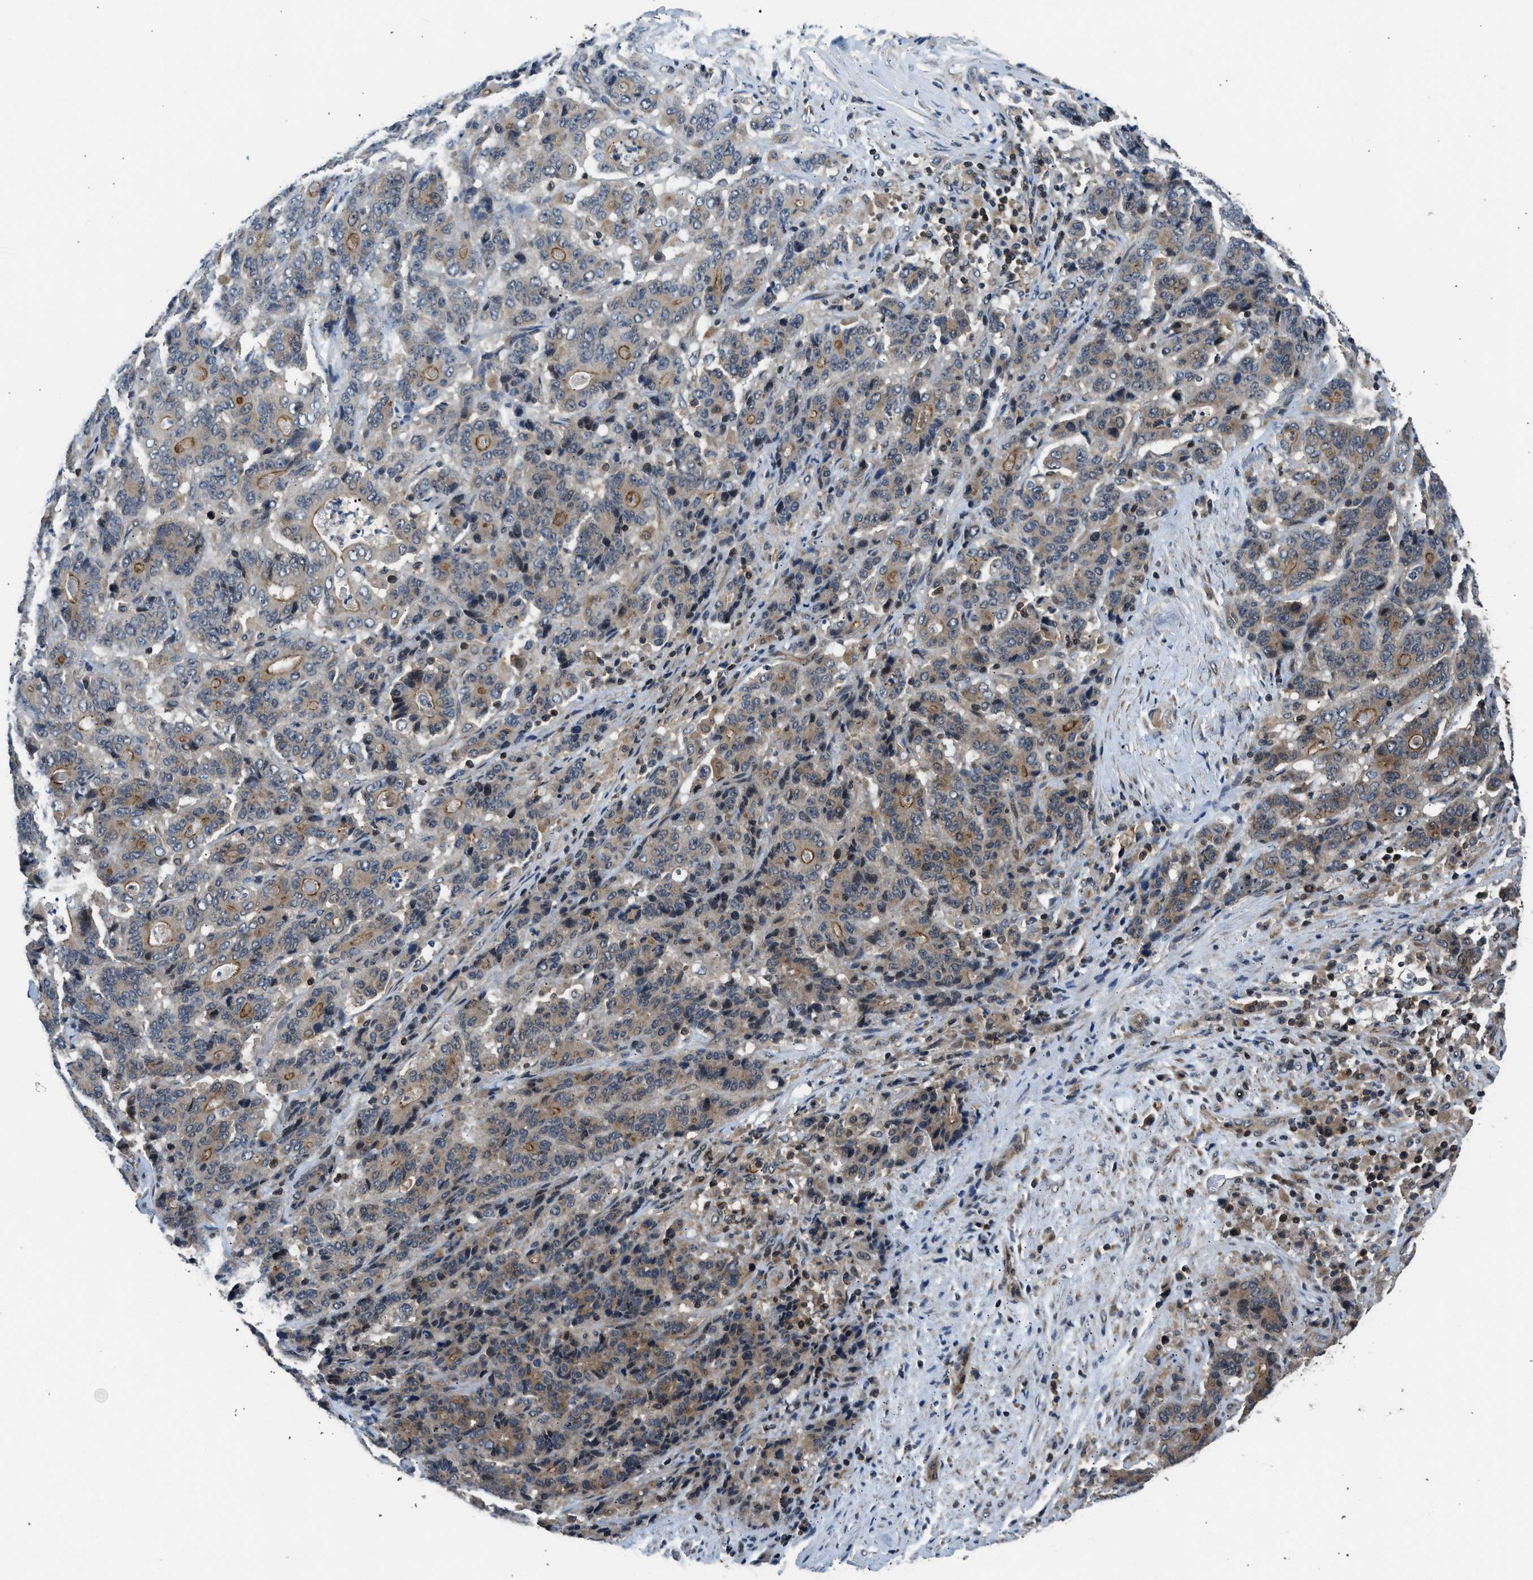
{"staining": {"intensity": "moderate", "quantity": ">75%", "location": "cytoplasmic/membranous"}, "tissue": "stomach cancer", "cell_type": "Tumor cells", "image_type": "cancer", "snomed": [{"axis": "morphology", "description": "Adenocarcinoma, NOS"}, {"axis": "topography", "description": "Stomach"}], "caption": "This histopathology image demonstrates adenocarcinoma (stomach) stained with immunohistochemistry (IHC) to label a protein in brown. The cytoplasmic/membranous of tumor cells show moderate positivity for the protein. Nuclei are counter-stained blue.", "gene": "MTMR1", "patient": {"sex": "female", "age": 73}}